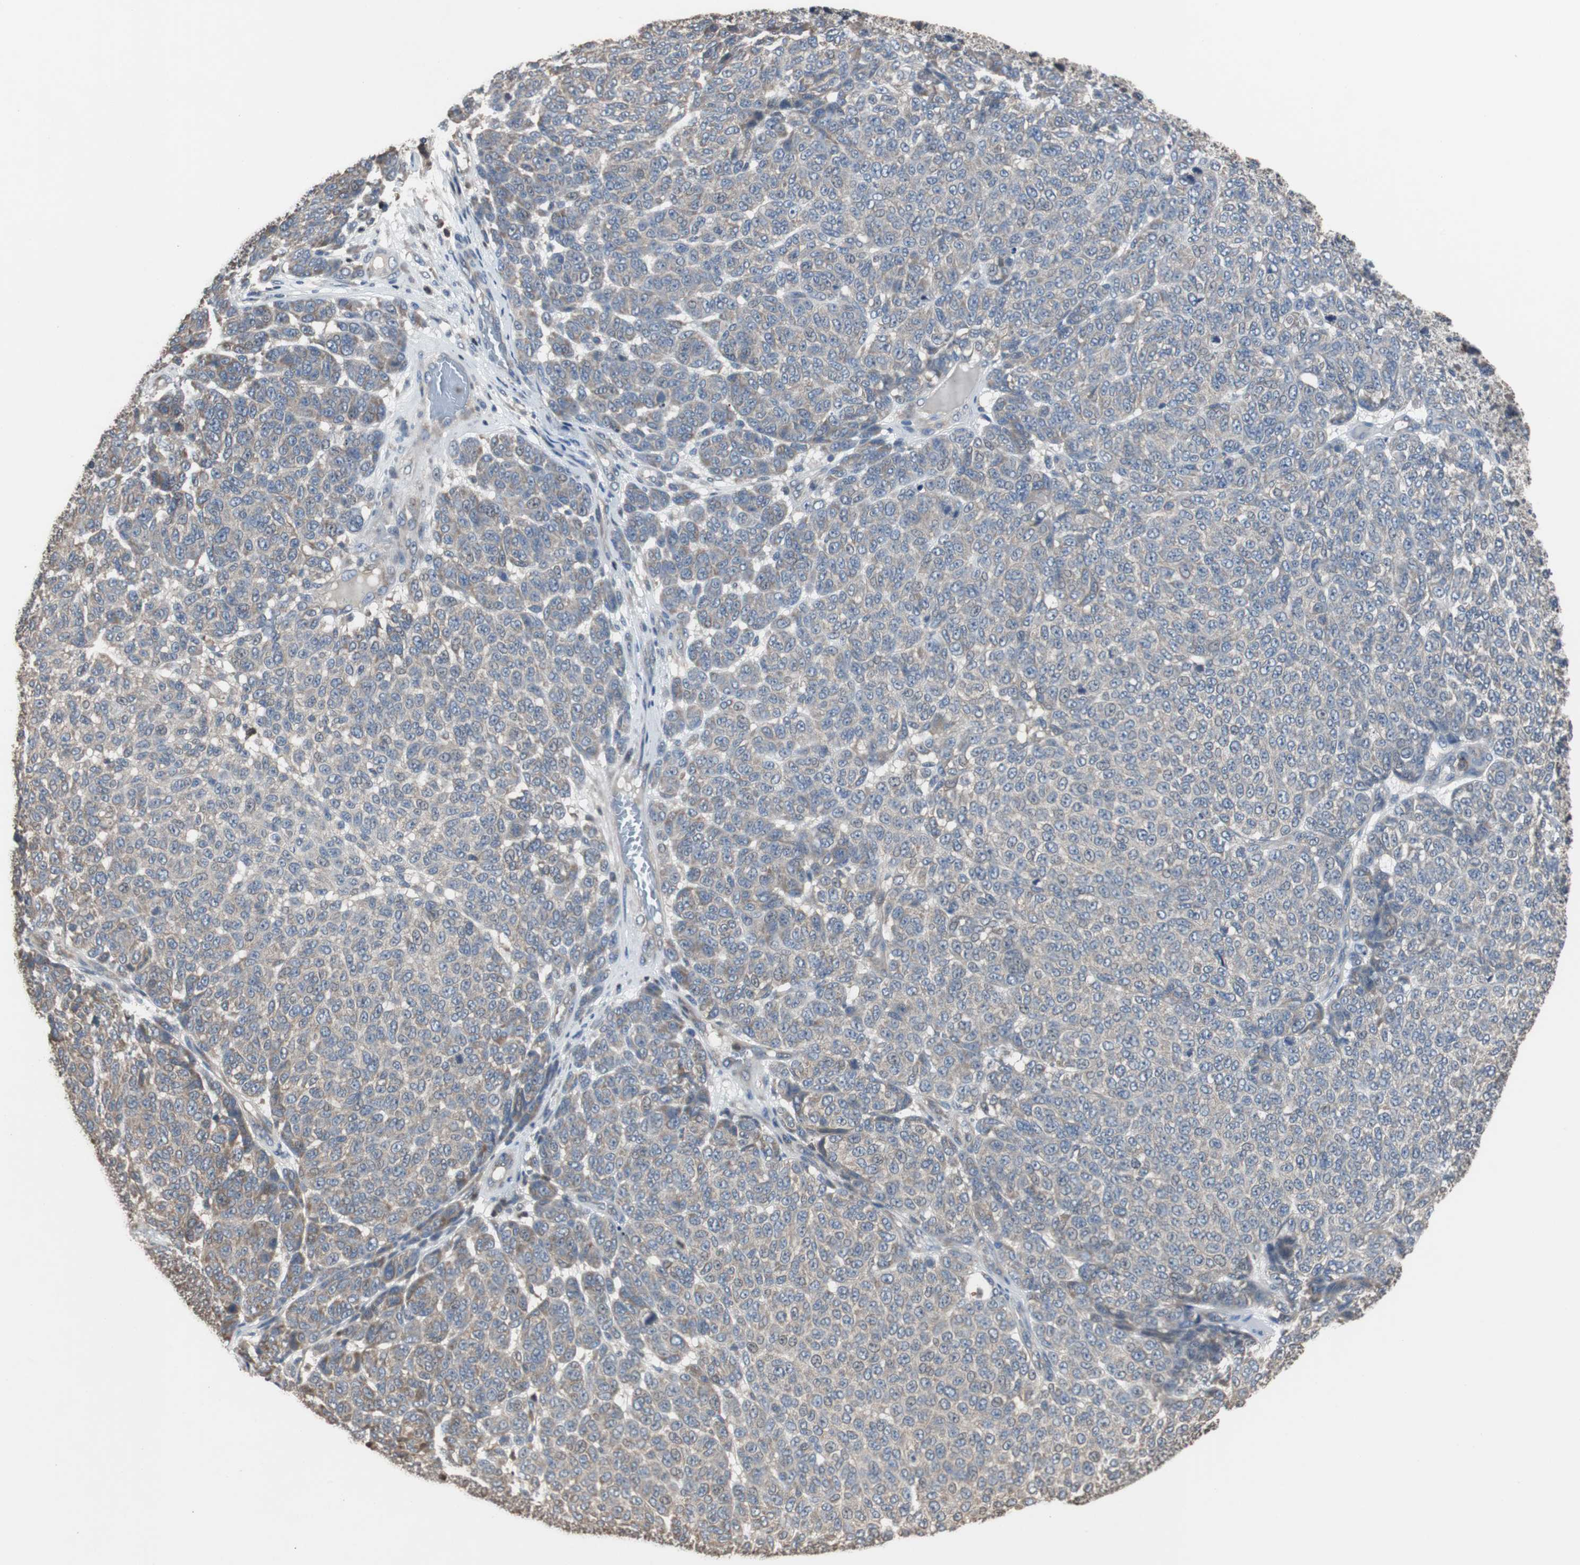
{"staining": {"intensity": "weak", "quantity": "<25%", "location": "cytoplasmic/membranous"}, "tissue": "melanoma", "cell_type": "Tumor cells", "image_type": "cancer", "snomed": [{"axis": "morphology", "description": "Malignant melanoma, NOS"}, {"axis": "topography", "description": "Skin"}], "caption": "Human malignant melanoma stained for a protein using IHC displays no expression in tumor cells.", "gene": "SCIMP", "patient": {"sex": "male", "age": 59}}